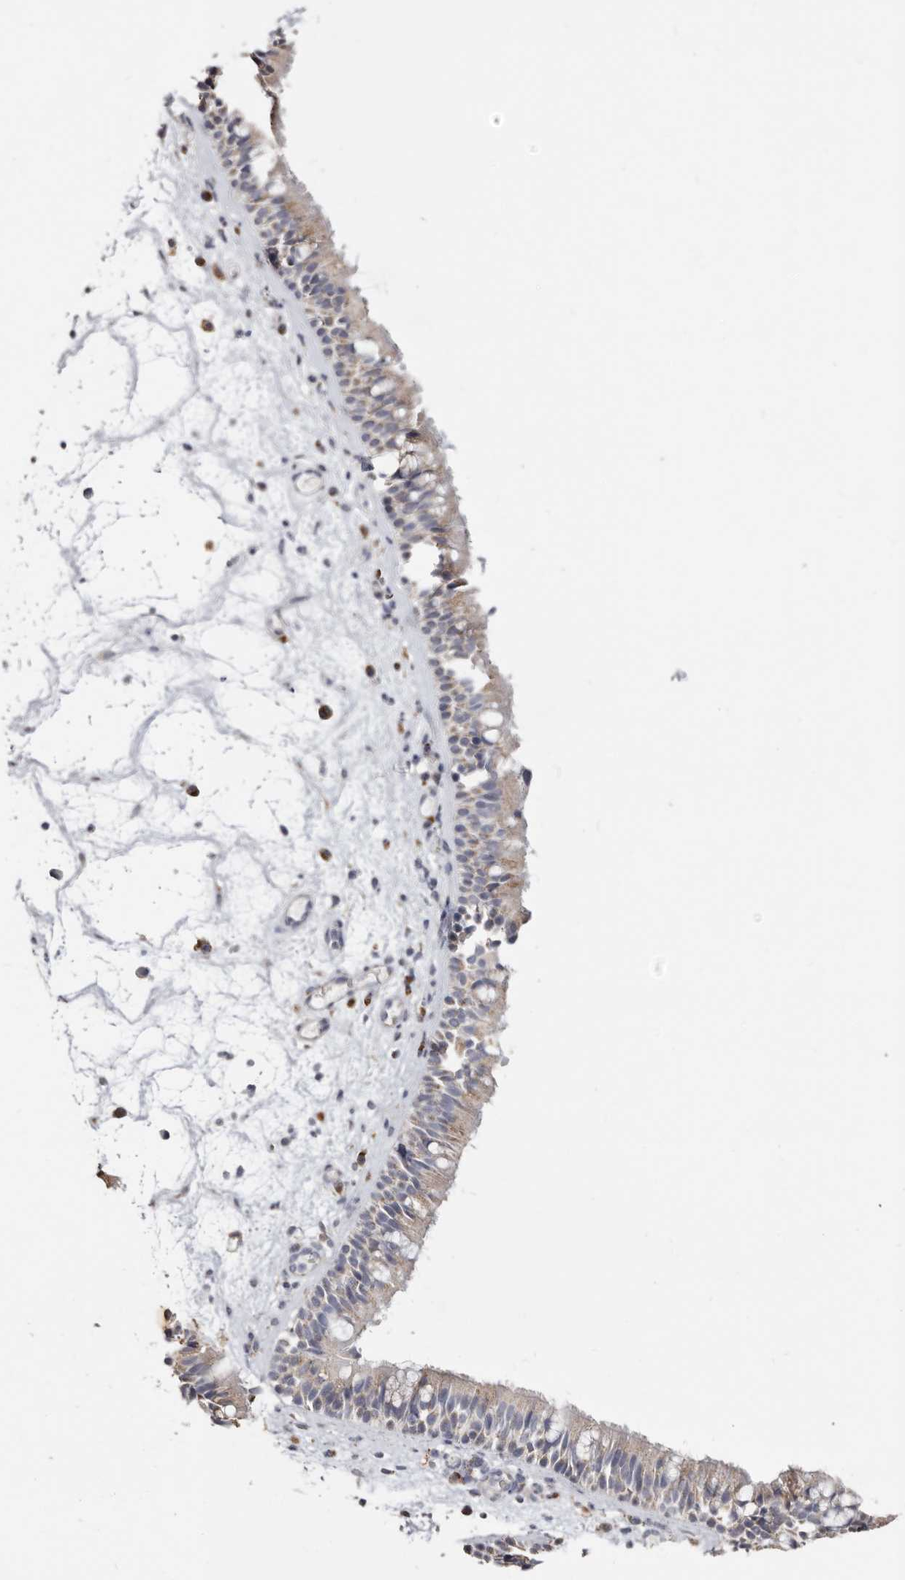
{"staining": {"intensity": "weak", "quantity": "<25%", "location": "cytoplasmic/membranous"}, "tissue": "nasopharynx", "cell_type": "Respiratory epithelial cells", "image_type": "normal", "snomed": [{"axis": "morphology", "description": "Normal tissue, NOS"}, {"axis": "morphology", "description": "Inflammation, NOS"}, {"axis": "morphology", "description": "Malignant melanoma, Metastatic site"}, {"axis": "topography", "description": "Nasopharynx"}], "caption": "DAB (3,3'-diaminobenzidine) immunohistochemical staining of benign nasopharynx shows no significant expression in respiratory epithelial cells. (Brightfield microscopy of DAB immunohistochemistry (IHC) at high magnification).", "gene": "LGALS7B", "patient": {"sex": "male", "age": 70}}